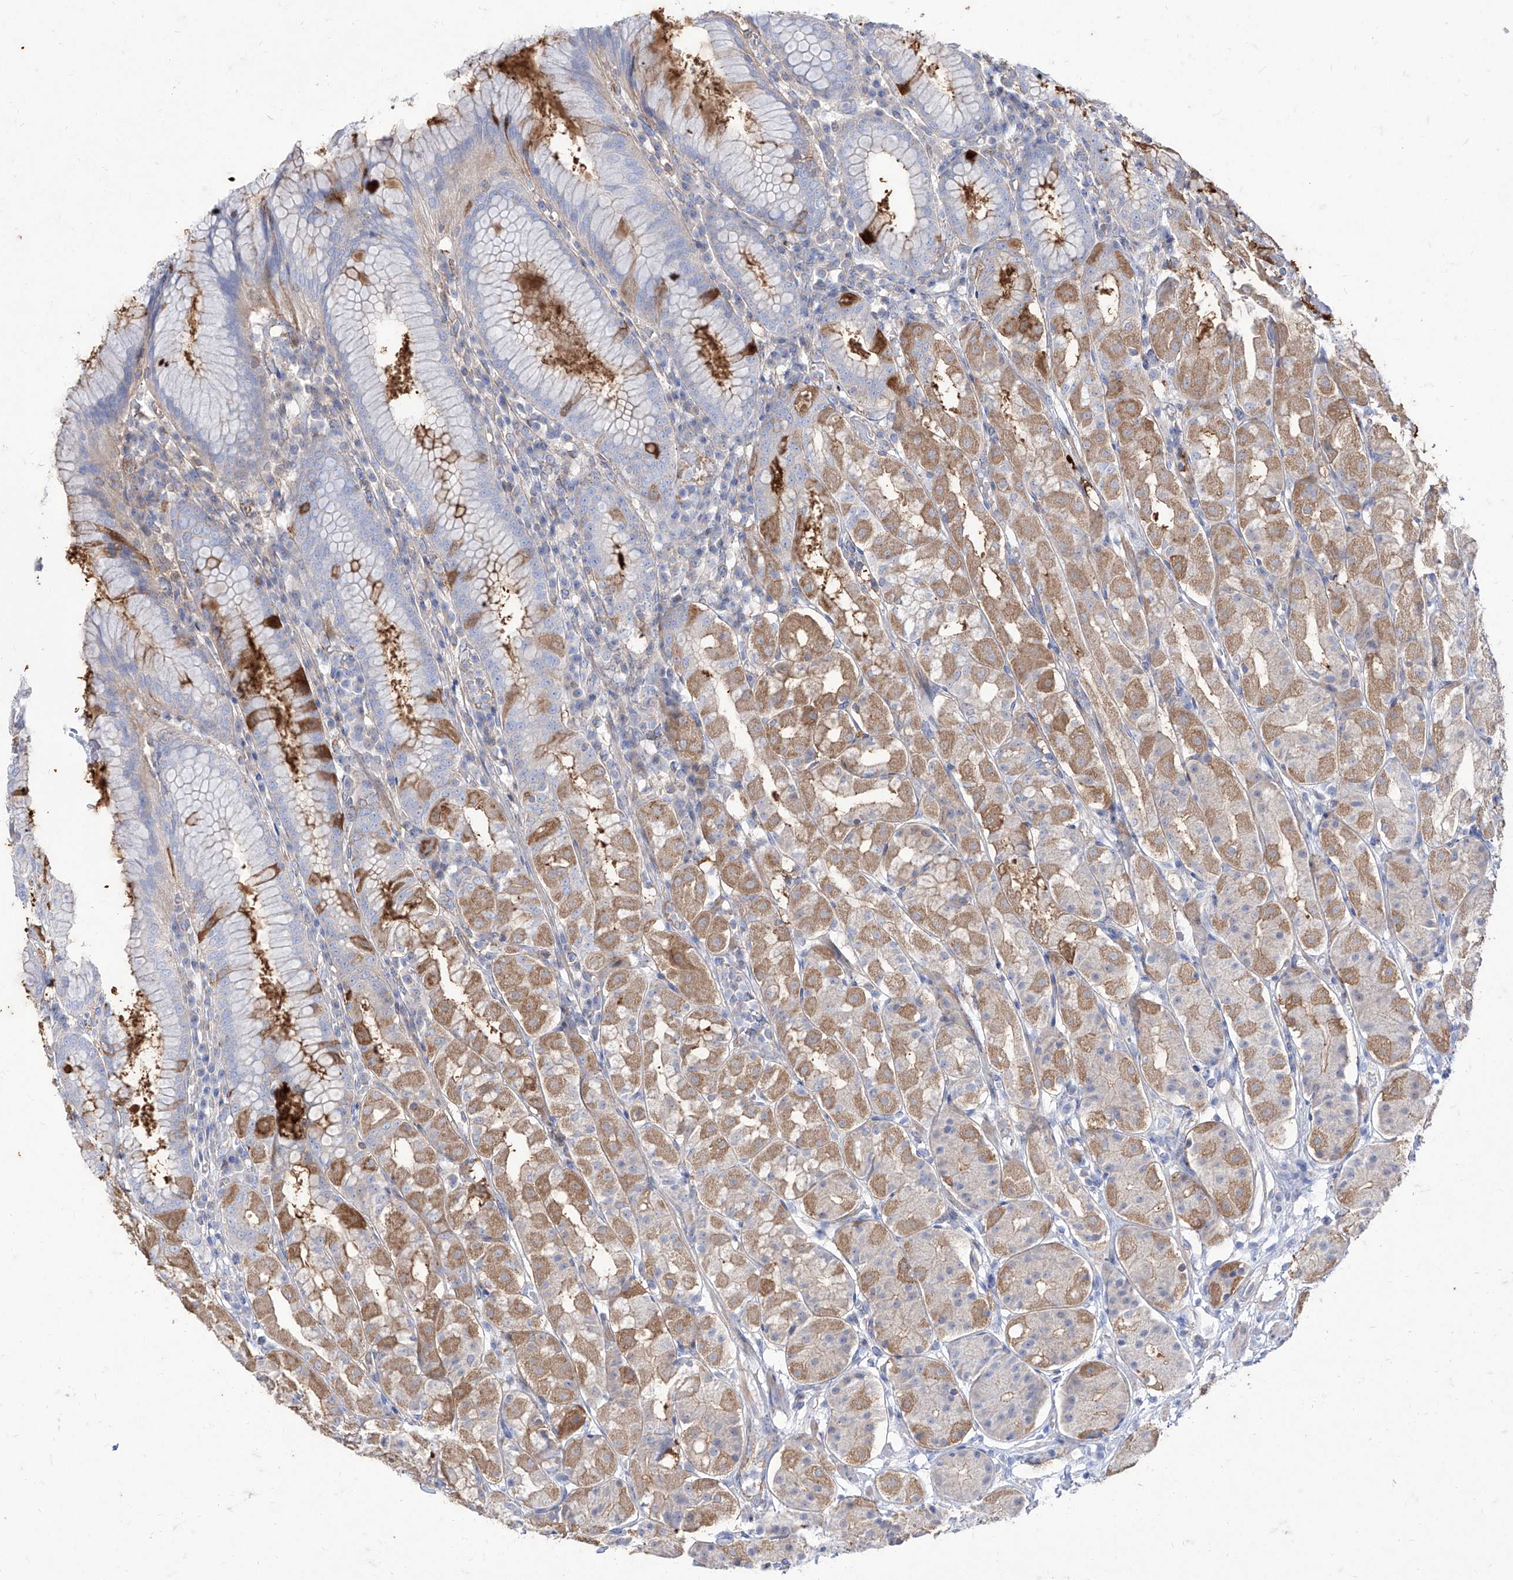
{"staining": {"intensity": "moderate", "quantity": "25%-75%", "location": "cytoplasmic/membranous"}, "tissue": "stomach", "cell_type": "Glandular cells", "image_type": "normal", "snomed": [{"axis": "morphology", "description": "Normal tissue, NOS"}, {"axis": "topography", "description": "Stomach"}, {"axis": "topography", "description": "Stomach, lower"}], "caption": "This image exhibits immunohistochemistry staining of unremarkable human stomach, with medium moderate cytoplasmic/membranous expression in approximately 25%-75% of glandular cells.", "gene": "C1orf74", "patient": {"sex": "female", "age": 56}}